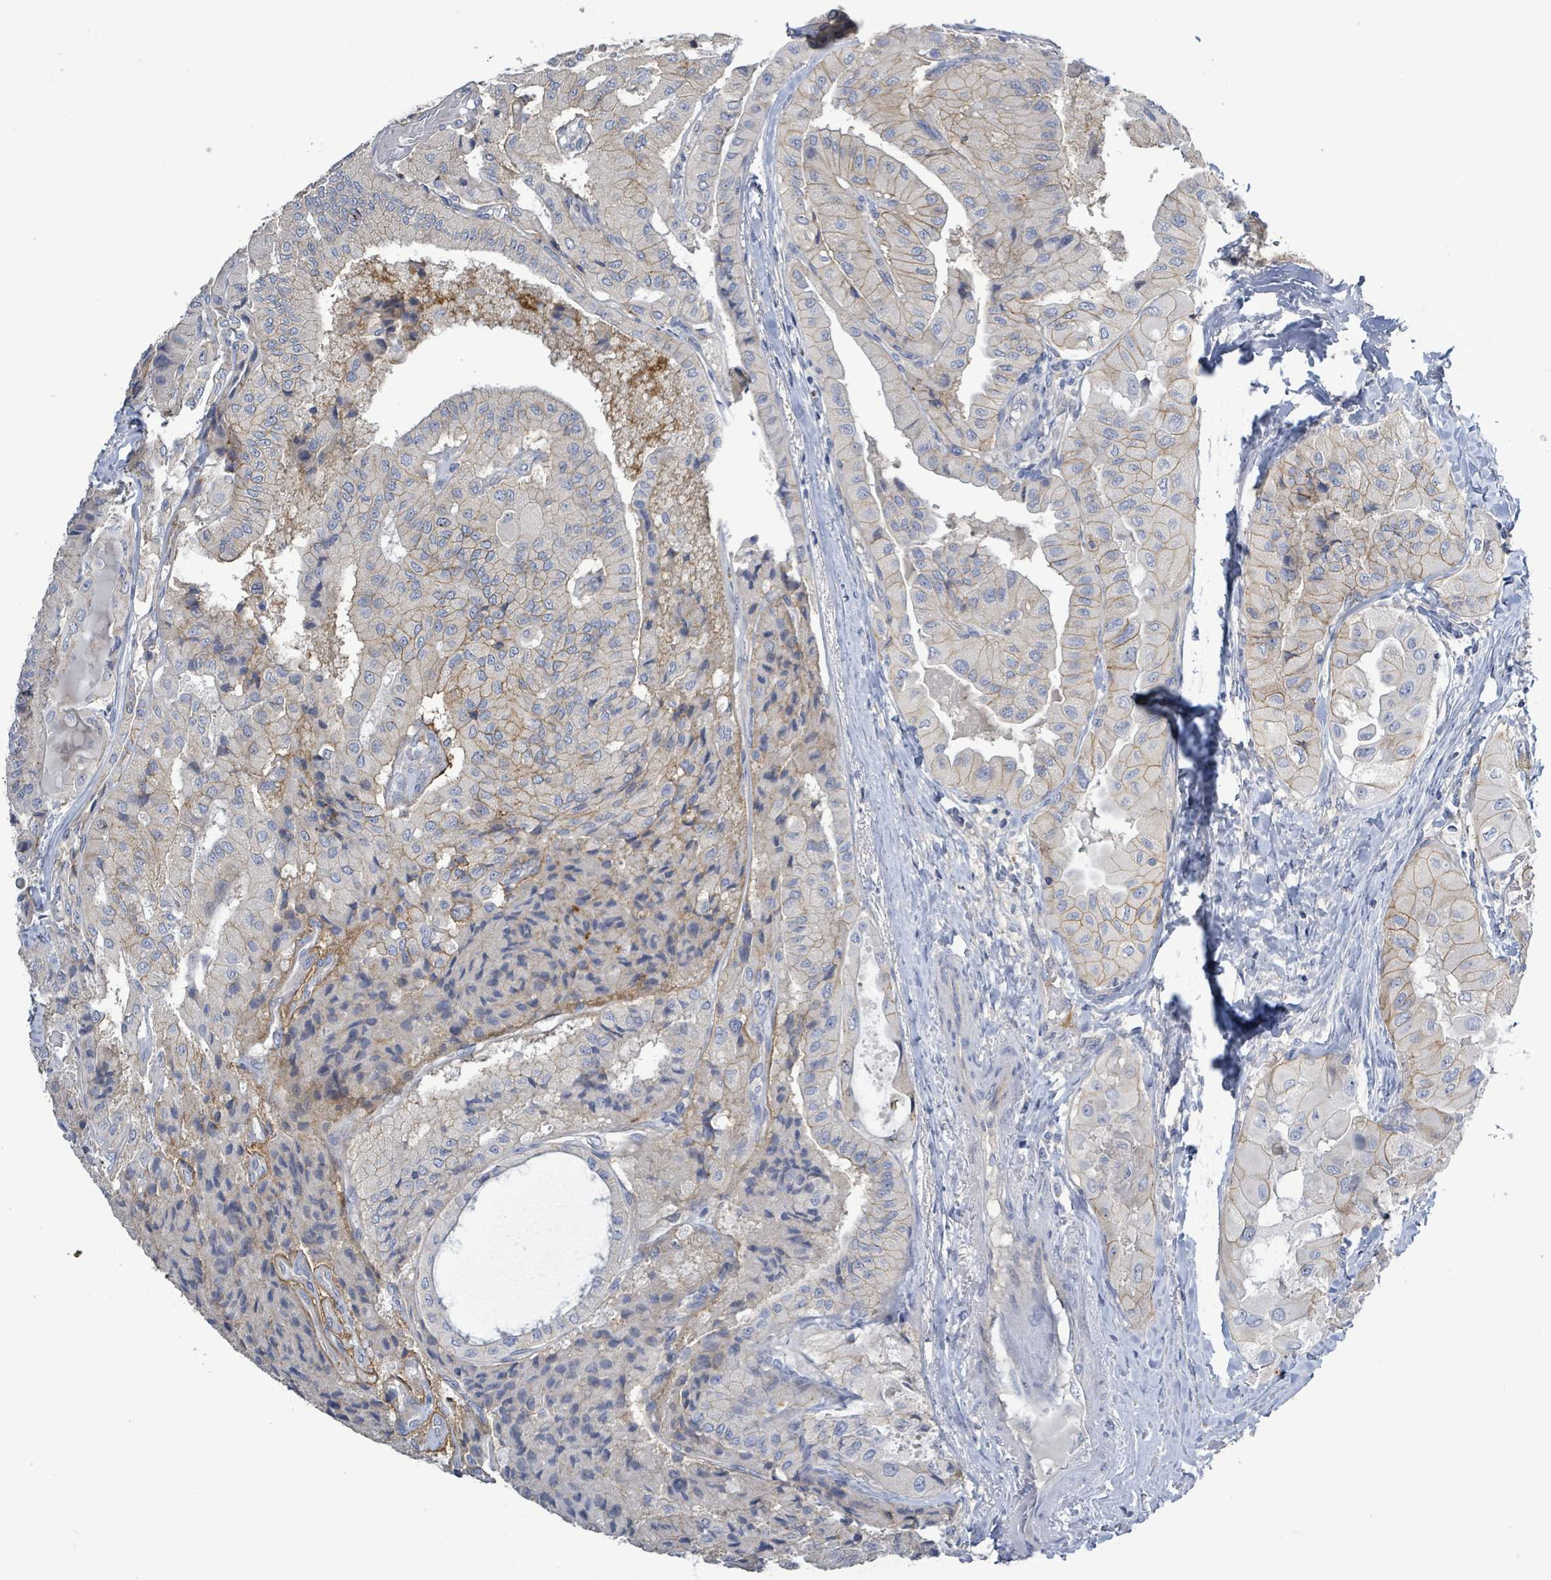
{"staining": {"intensity": "weak", "quantity": "25%-75%", "location": "cytoplasmic/membranous"}, "tissue": "thyroid cancer", "cell_type": "Tumor cells", "image_type": "cancer", "snomed": [{"axis": "morphology", "description": "Normal tissue, NOS"}, {"axis": "morphology", "description": "Papillary adenocarcinoma, NOS"}, {"axis": "topography", "description": "Thyroid gland"}], "caption": "Protein analysis of thyroid papillary adenocarcinoma tissue displays weak cytoplasmic/membranous positivity in about 25%-75% of tumor cells.", "gene": "KRAS", "patient": {"sex": "female", "age": 59}}